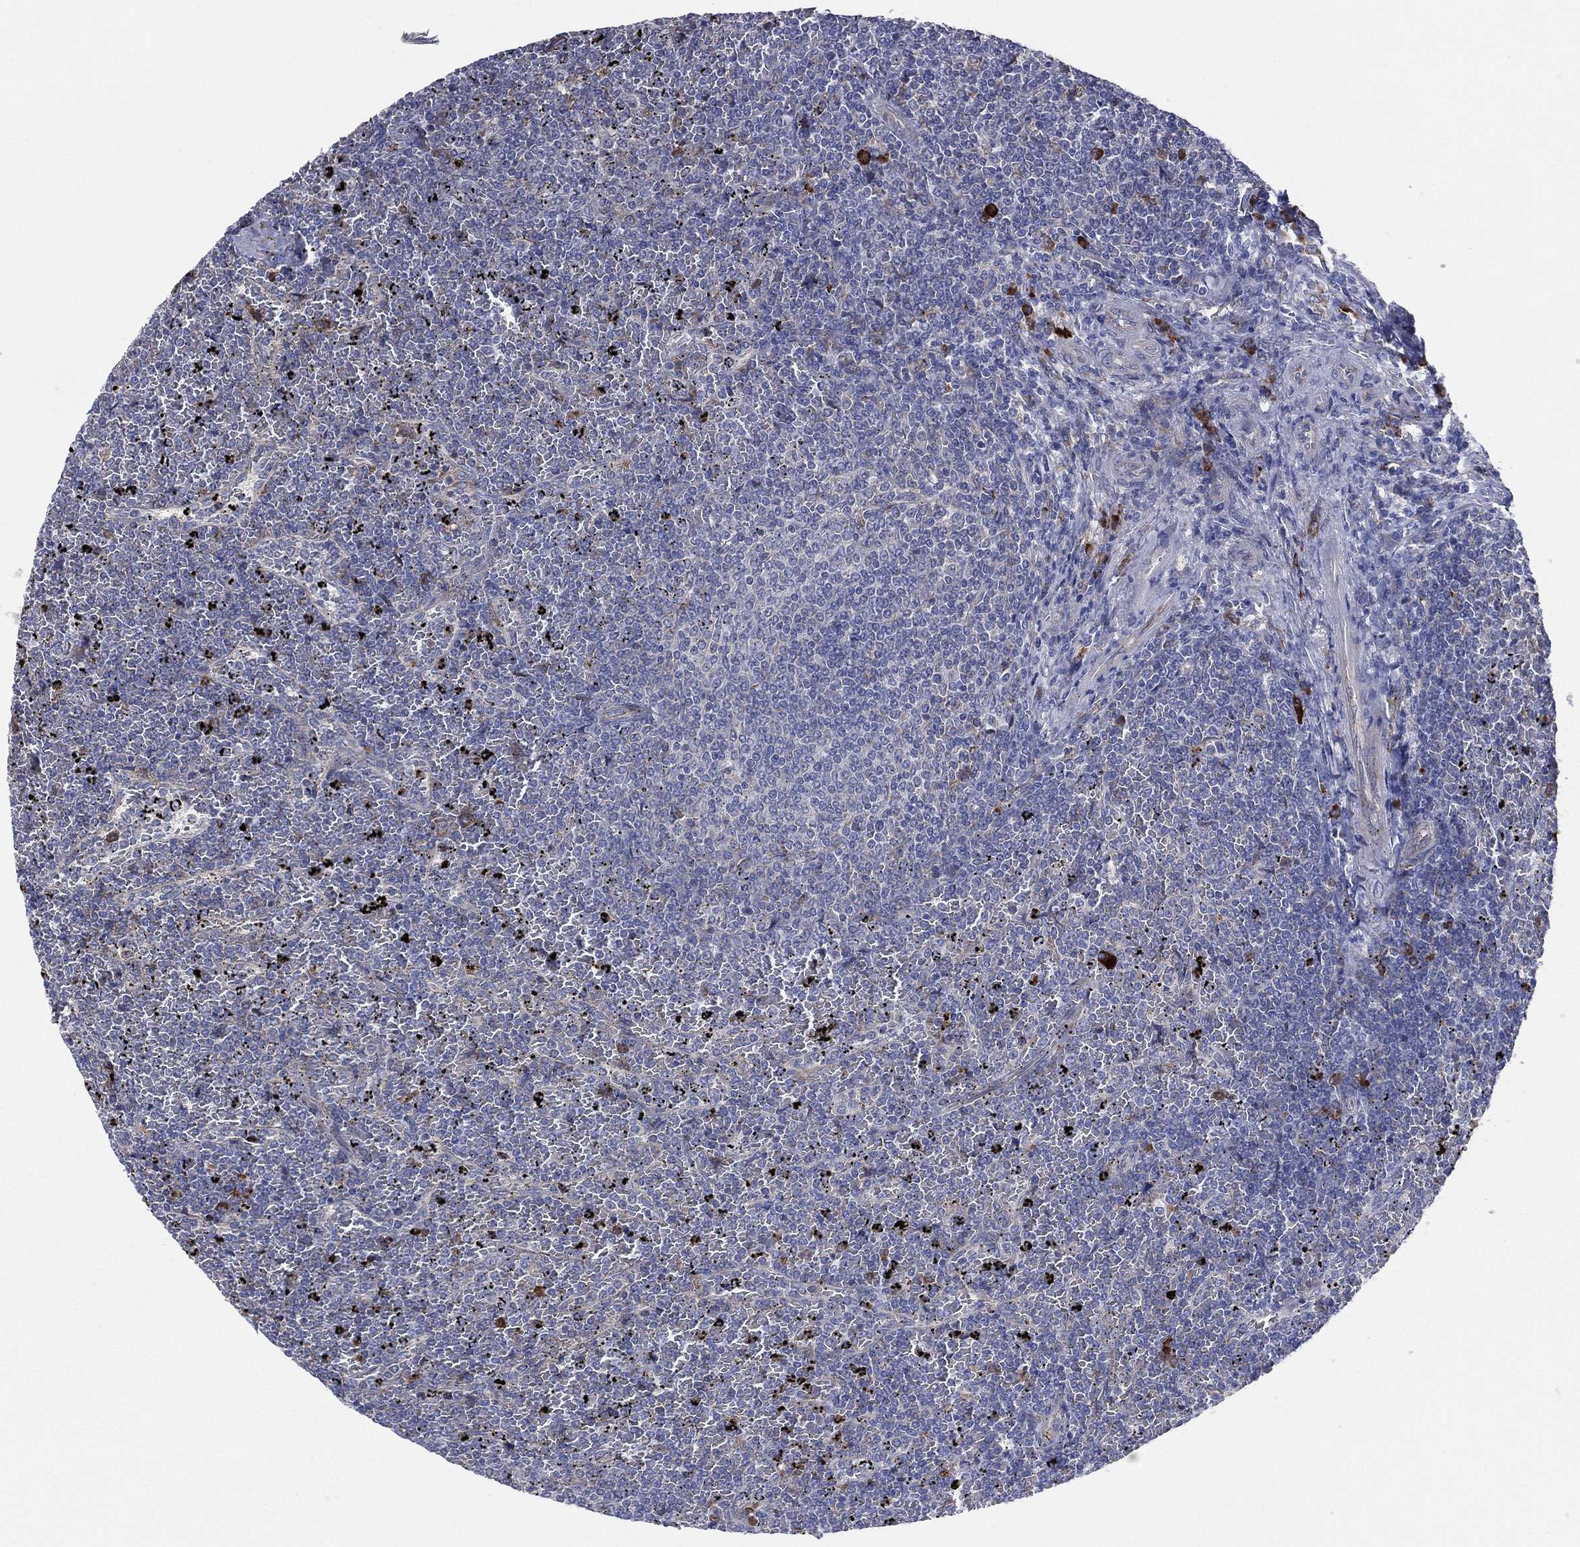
{"staining": {"intensity": "negative", "quantity": "none", "location": "none"}, "tissue": "lymphoma", "cell_type": "Tumor cells", "image_type": "cancer", "snomed": [{"axis": "morphology", "description": "Malignant lymphoma, non-Hodgkin's type, Low grade"}, {"axis": "topography", "description": "Spleen"}], "caption": "High magnification brightfield microscopy of malignant lymphoma, non-Hodgkin's type (low-grade) stained with DAB (brown) and counterstained with hematoxylin (blue): tumor cells show no significant staining.", "gene": "CCDC159", "patient": {"sex": "female", "age": 77}}